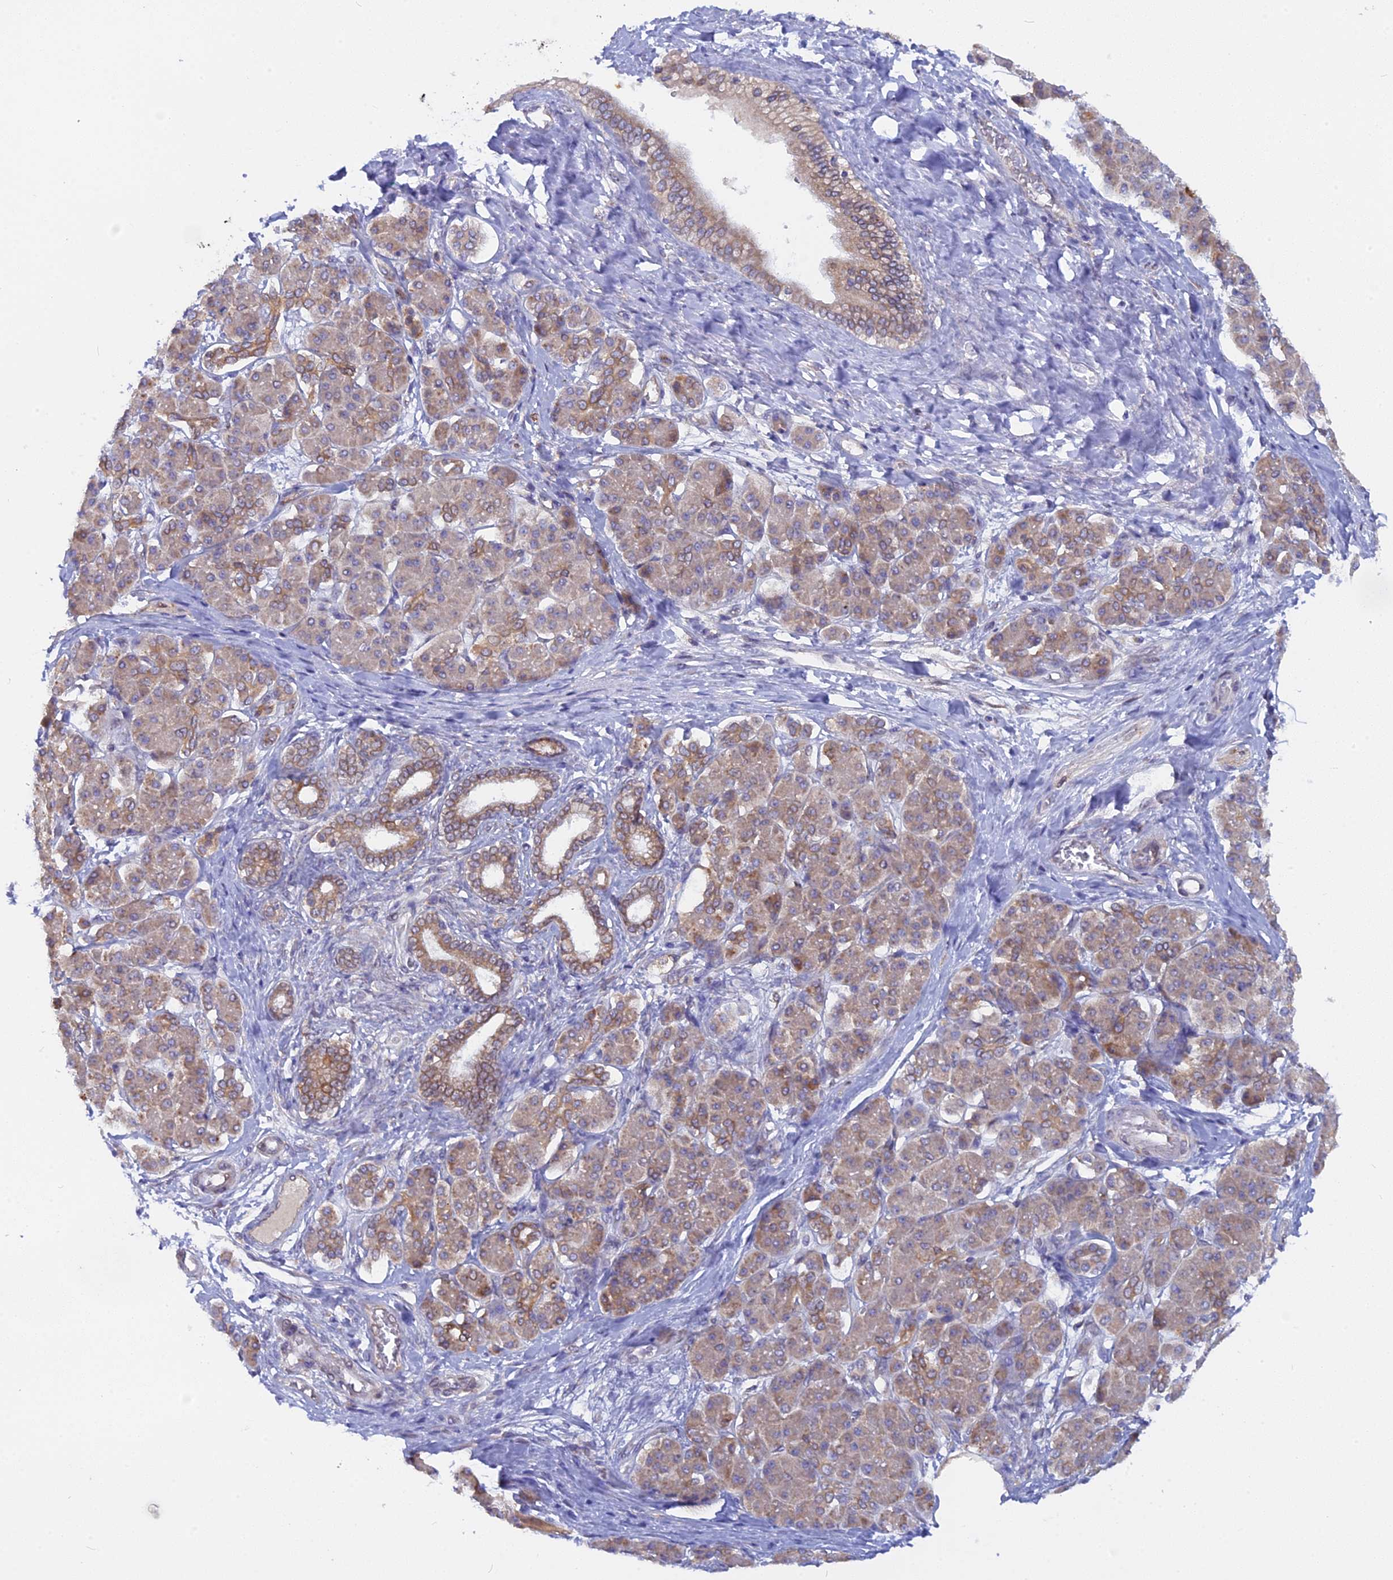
{"staining": {"intensity": "weak", "quantity": ">75%", "location": "cytoplasmic/membranous"}, "tissue": "pancreatic cancer", "cell_type": "Tumor cells", "image_type": "cancer", "snomed": [{"axis": "morphology", "description": "Adenocarcinoma, NOS"}, {"axis": "topography", "description": "Pancreas"}], "caption": "Tumor cells show low levels of weak cytoplasmic/membranous positivity in about >75% of cells in pancreatic adenocarcinoma. The protein of interest is stained brown, and the nuclei are stained in blue (DAB IHC with brightfield microscopy, high magnification).", "gene": "TLCD1", "patient": {"sex": "female", "age": 61}}